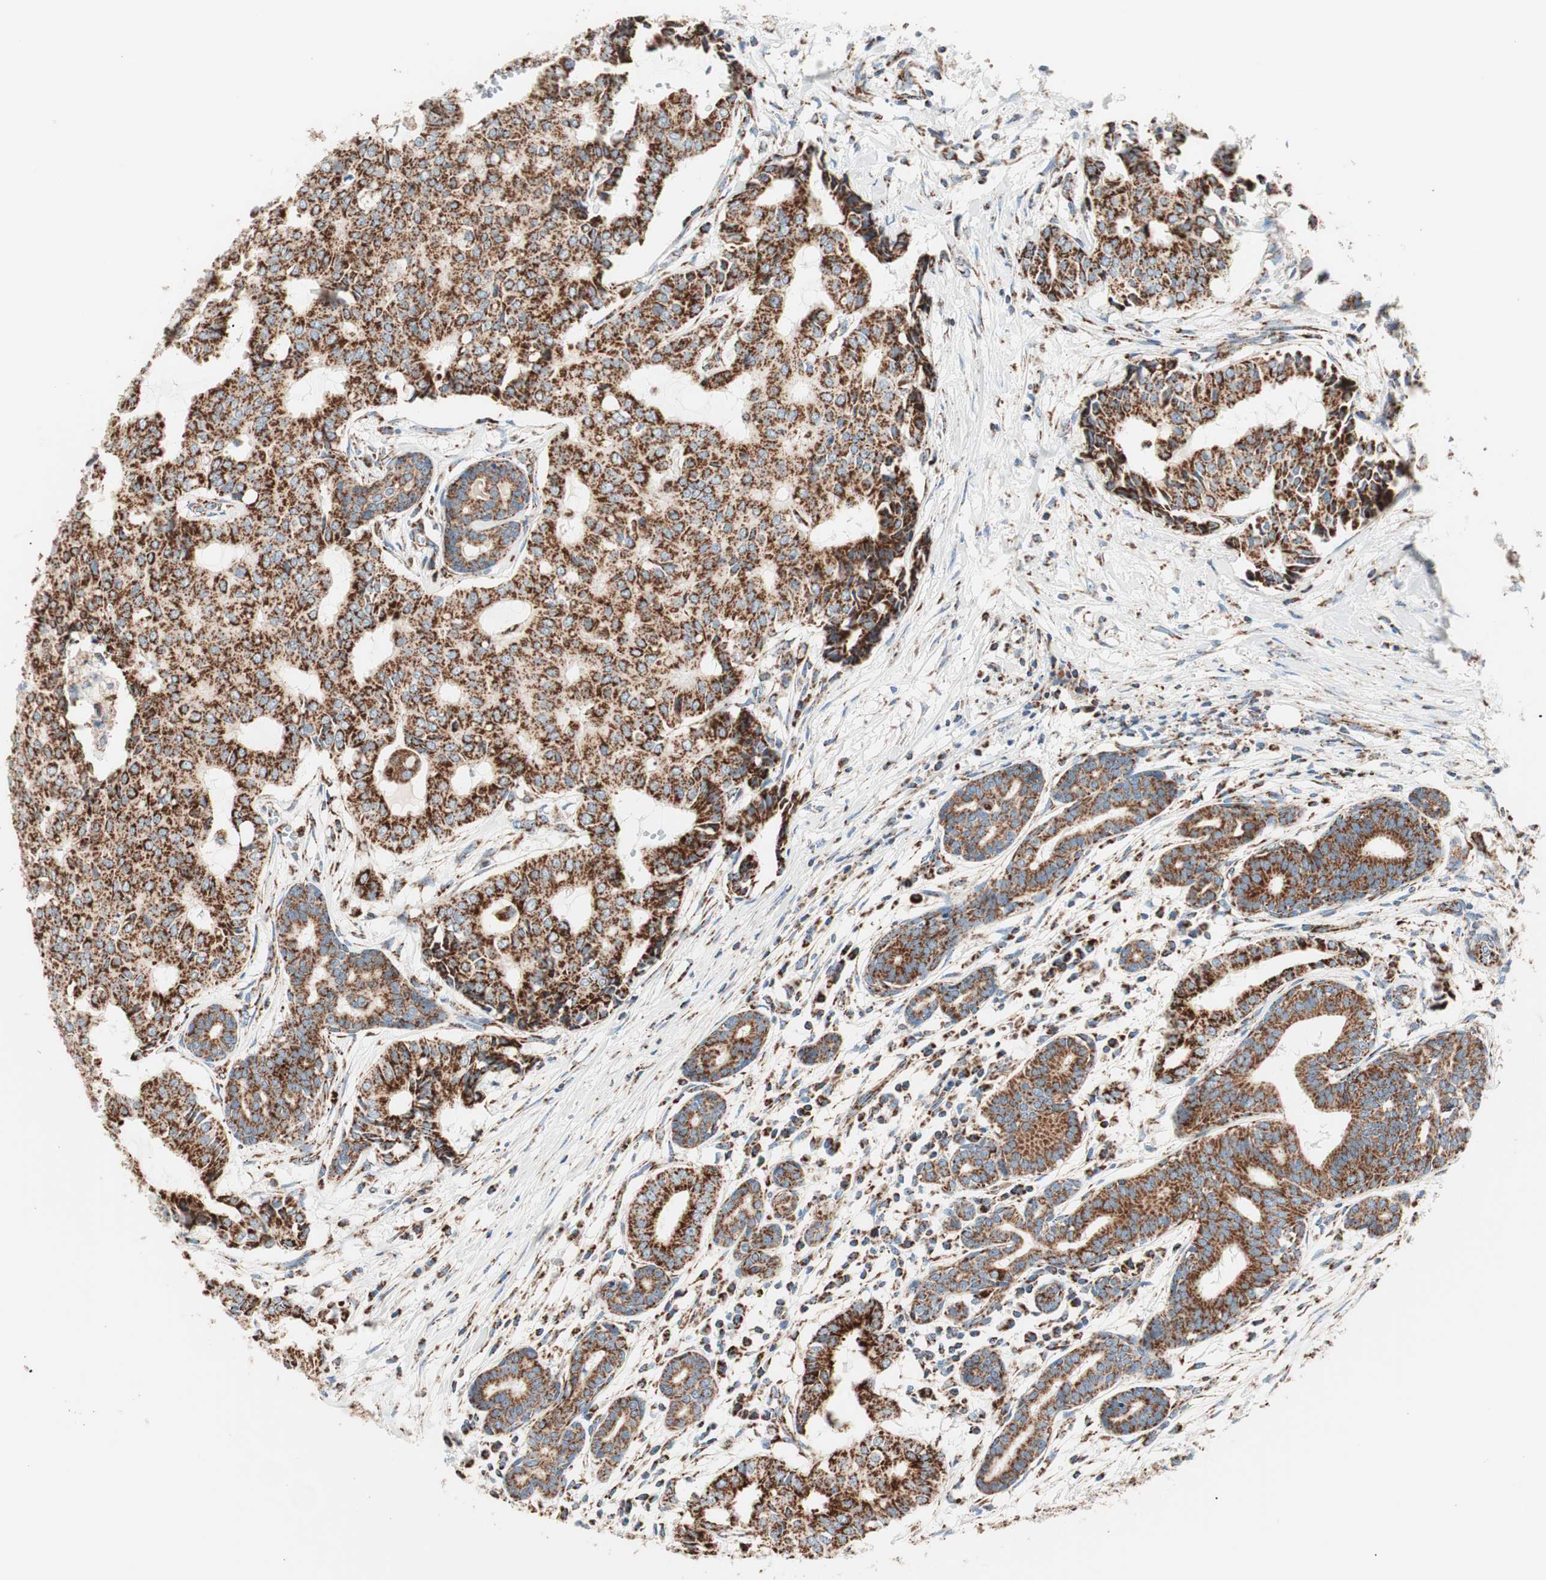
{"staining": {"intensity": "strong", "quantity": ">75%", "location": "cytoplasmic/membranous"}, "tissue": "head and neck cancer", "cell_type": "Tumor cells", "image_type": "cancer", "snomed": [{"axis": "morphology", "description": "Adenocarcinoma, NOS"}, {"axis": "topography", "description": "Salivary gland"}, {"axis": "topography", "description": "Head-Neck"}], "caption": "Immunohistochemistry (IHC) (DAB) staining of adenocarcinoma (head and neck) reveals strong cytoplasmic/membranous protein expression in about >75% of tumor cells.", "gene": "TOMM20", "patient": {"sex": "female", "age": 59}}